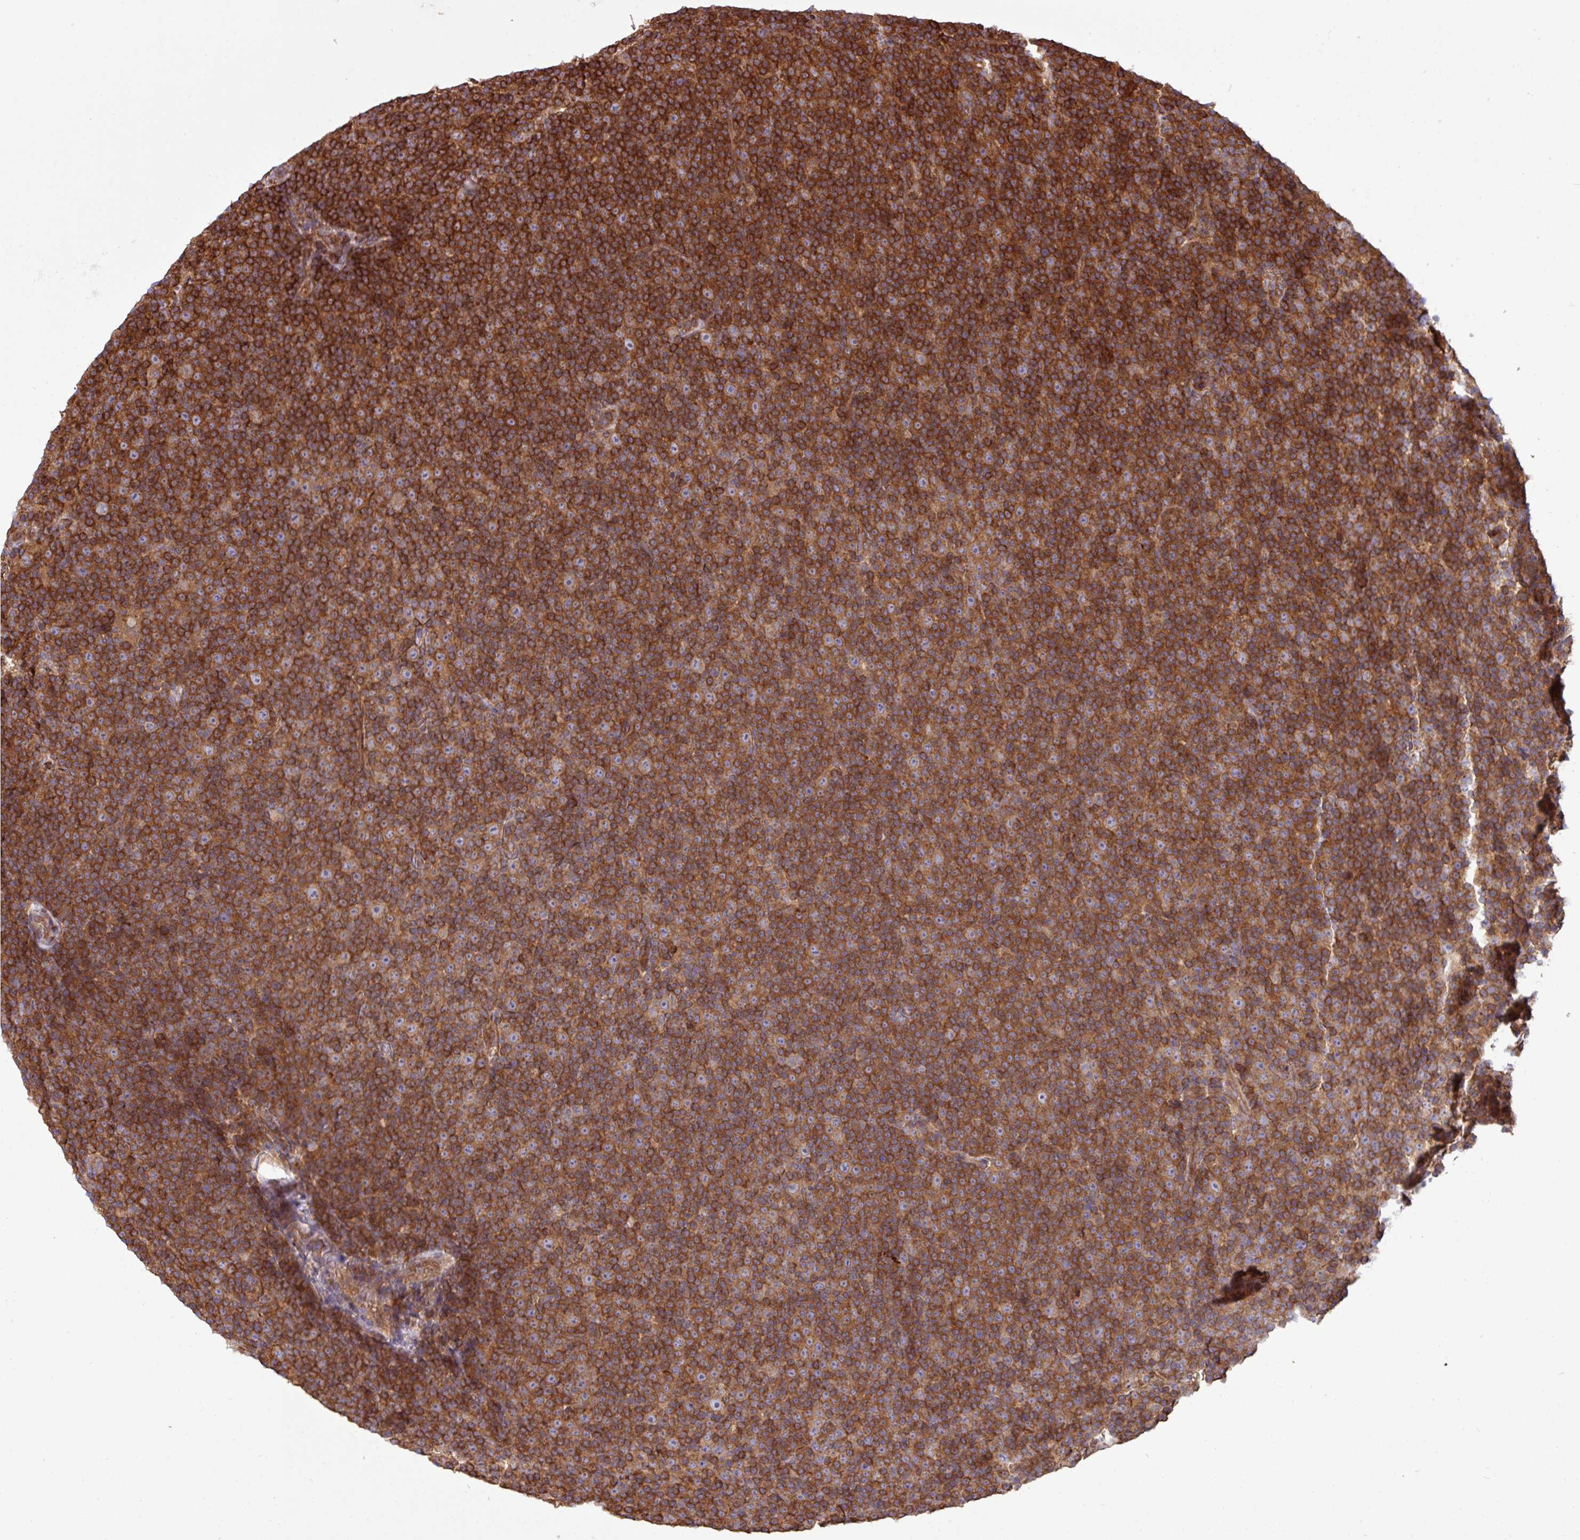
{"staining": {"intensity": "strong", "quantity": ">75%", "location": "cytoplasmic/membranous"}, "tissue": "lymphoma", "cell_type": "Tumor cells", "image_type": "cancer", "snomed": [{"axis": "morphology", "description": "Malignant lymphoma, non-Hodgkin's type, Low grade"}, {"axis": "topography", "description": "Lymph node"}], "caption": "Protein staining by immunohistochemistry displays strong cytoplasmic/membranous expression in about >75% of tumor cells in lymphoma. The staining was performed using DAB (3,3'-diaminobenzidine) to visualize the protein expression in brown, while the nuclei were stained in blue with hematoxylin (Magnification: 20x).", "gene": "RAB19", "patient": {"sex": "female", "age": 67}}